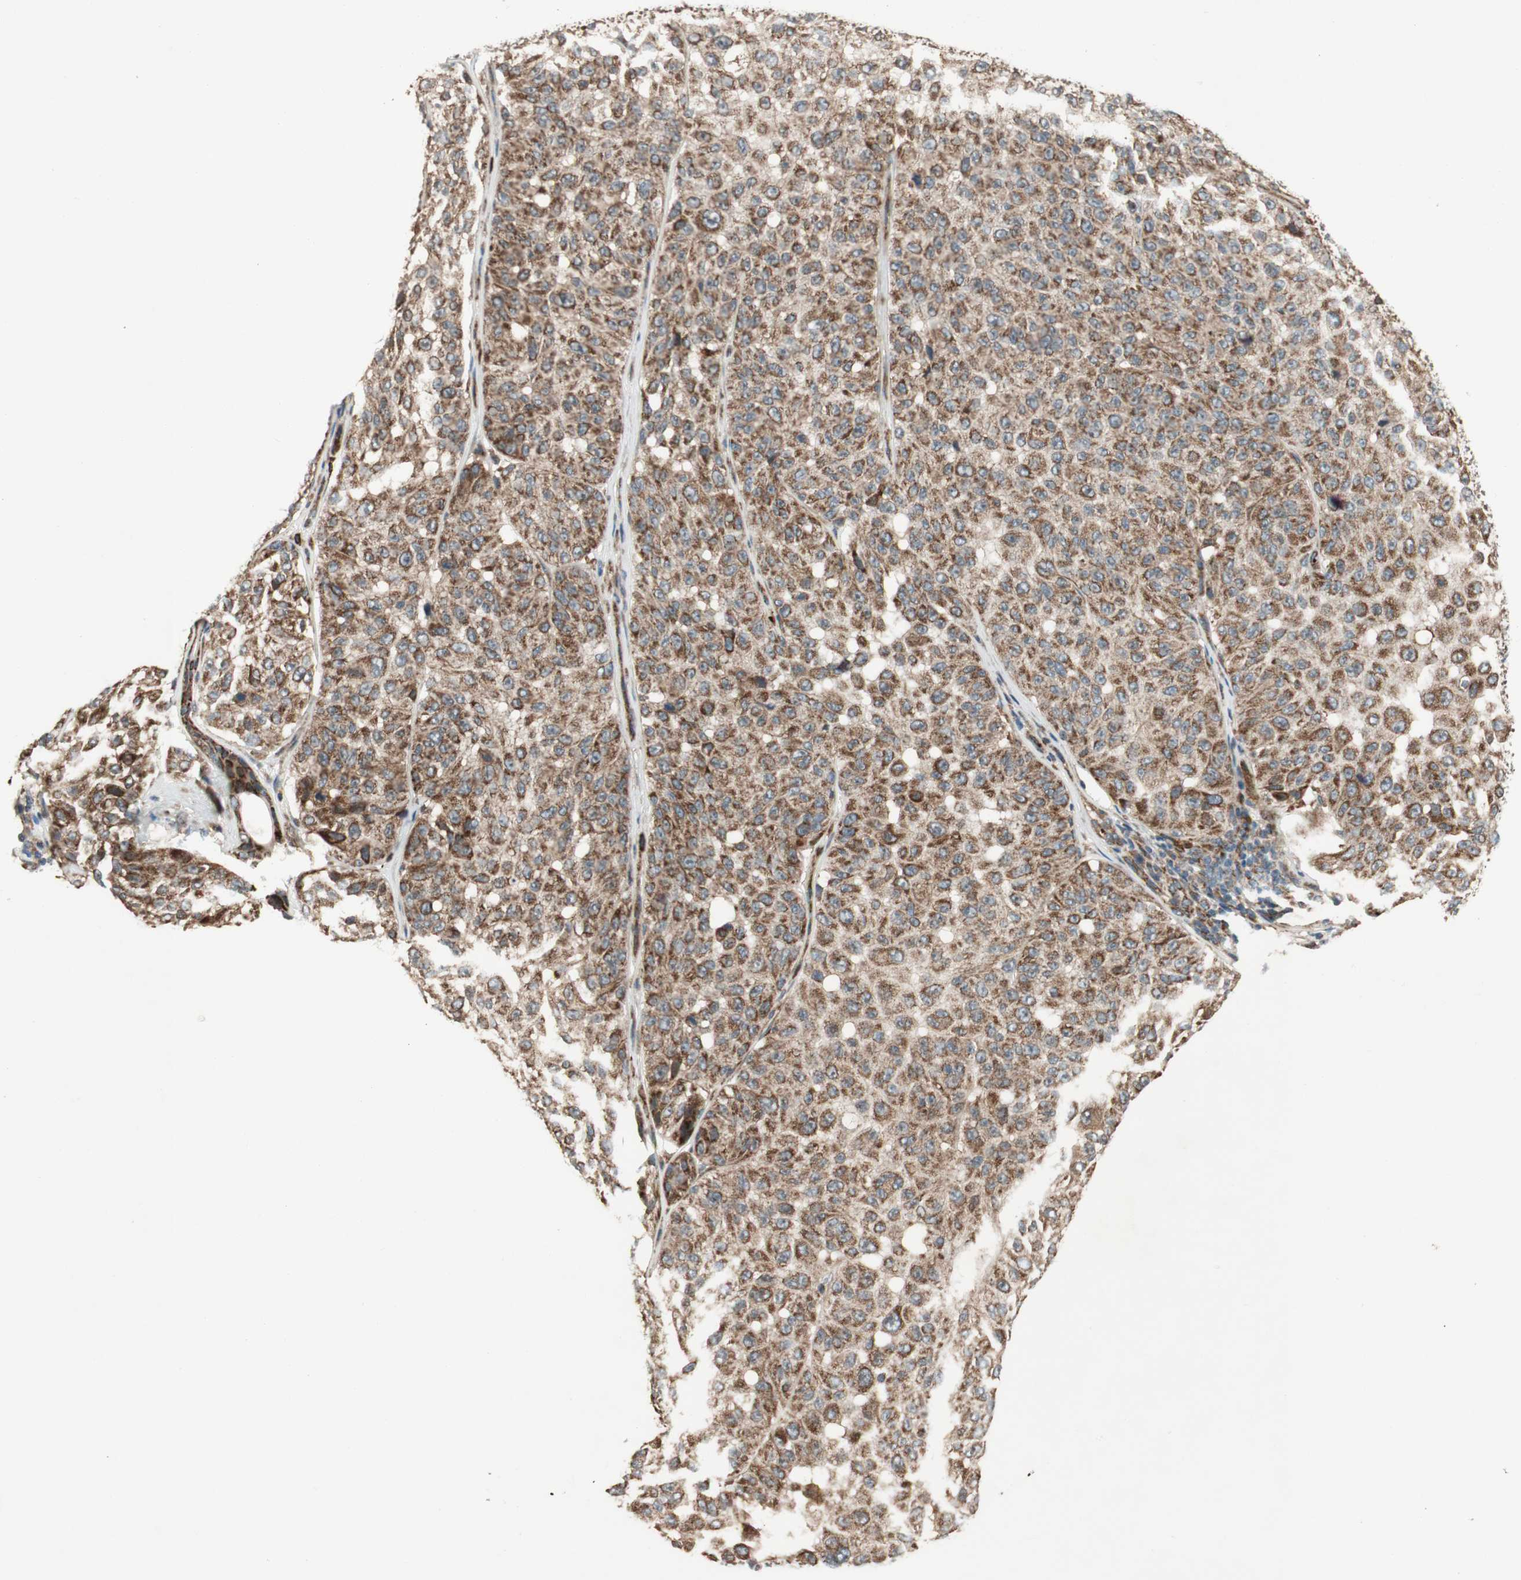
{"staining": {"intensity": "moderate", "quantity": ">75%", "location": "cytoplasmic/membranous"}, "tissue": "melanoma", "cell_type": "Tumor cells", "image_type": "cancer", "snomed": [{"axis": "morphology", "description": "Malignant melanoma, NOS"}, {"axis": "topography", "description": "Skin"}], "caption": "Immunohistochemistry (IHC) staining of melanoma, which exhibits medium levels of moderate cytoplasmic/membranous positivity in approximately >75% of tumor cells indicating moderate cytoplasmic/membranous protein staining. The staining was performed using DAB (3,3'-diaminobenzidine) (brown) for protein detection and nuclei were counterstained in hematoxylin (blue).", "gene": "AKAP1", "patient": {"sex": "female", "age": 46}}